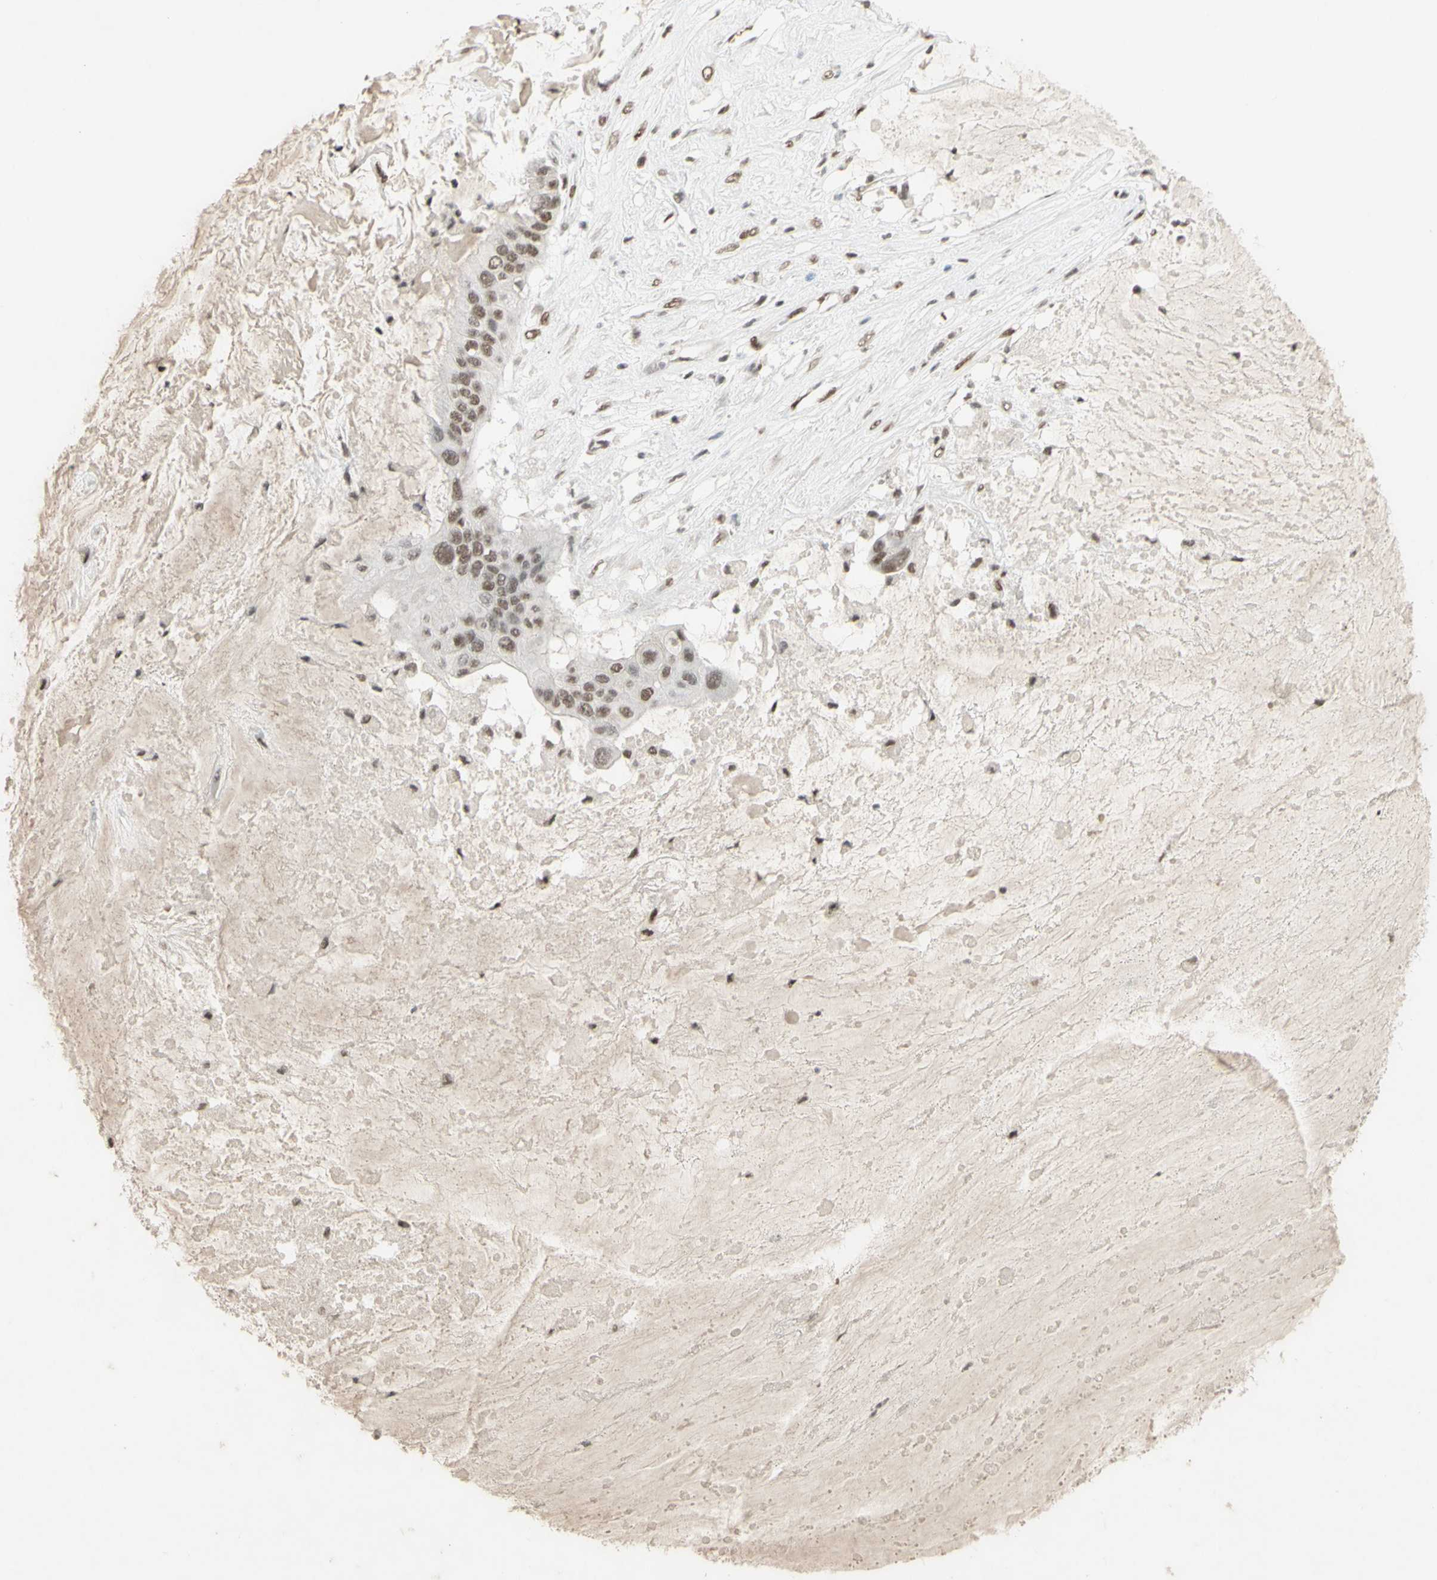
{"staining": {"intensity": "moderate", "quantity": ">75%", "location": "nuclear"}, "tissue": "ovarian cancer", "cell_type": "Tumor cells", "image_type": "cancer", "snomed": [{"axis": "morphology", "description": "Cystadenocarcinoma, mucinous, NOS"}, {"axis": "topography", "description": "Ovary"}], "caption": "Moderate nuclear expression for a protein is present in approximately >75% of tumor cells of ovarian mucinous cystadenocarcinoma using immunohistochemistry (IHC).", "gene": "TRIM28", "patient": {"sex": "female", "age": 80}}